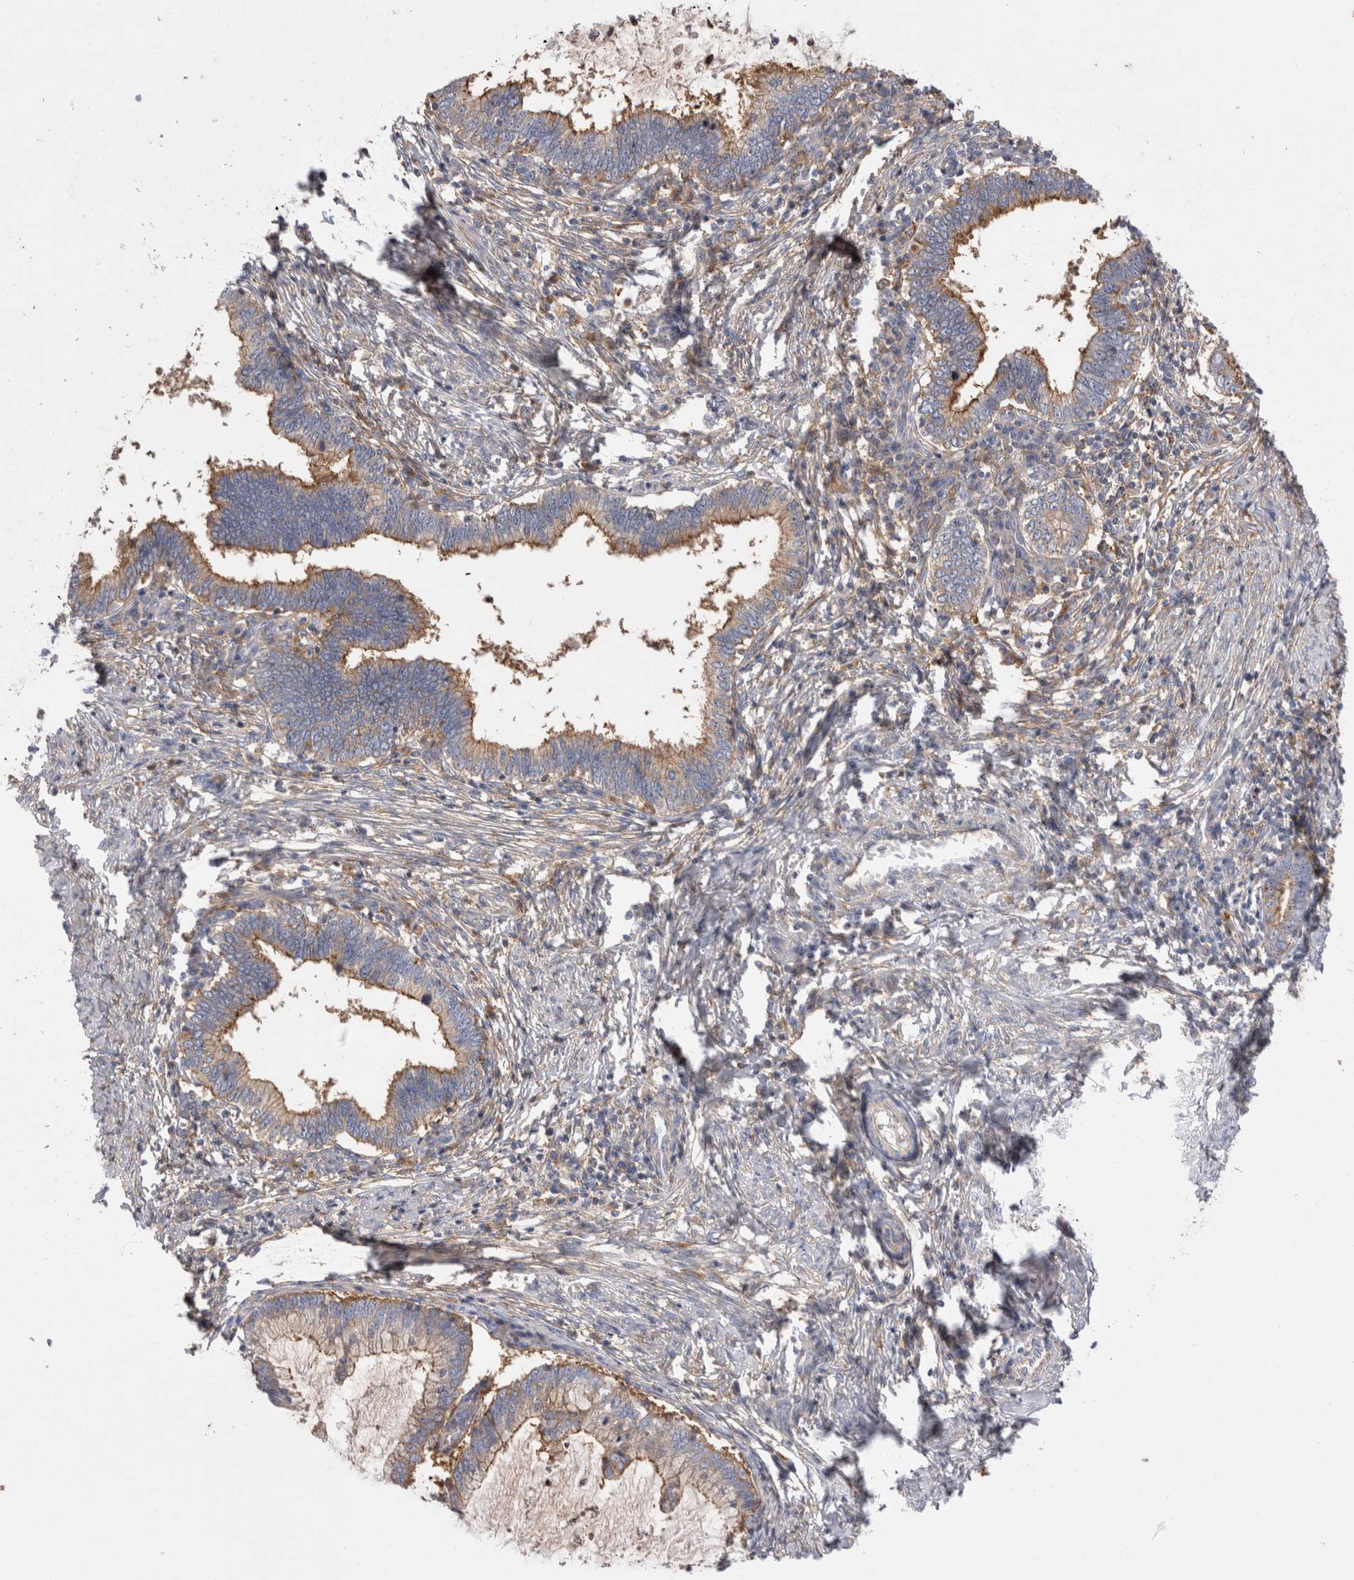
{"staining": {"intensity": "moderate", "quantity": ">75%", "location": "cytoplasmic/membranous"}, "tissue": "cervical cancer", "cell_type": "Tumor cells", "image_type": "cancer", "snomed": [{"axis": "morphology", "description": "Adenocarcinoma, NOS"}, {"axis": "topography", "description": "Cervix"}], "caption": "High-power microscopy captured an immunohistochemistry (IHC) histopathology image of adenocarcinoma (cervical), revealing moderate cytoplasmic/membranous staining in approximately >75% of tumor cells. (brown staining indicates protein expression, while blue staining denotes nuclei).", "gene": "RAB11FIP1", "patient": {"sex": "female", "age": 36}}